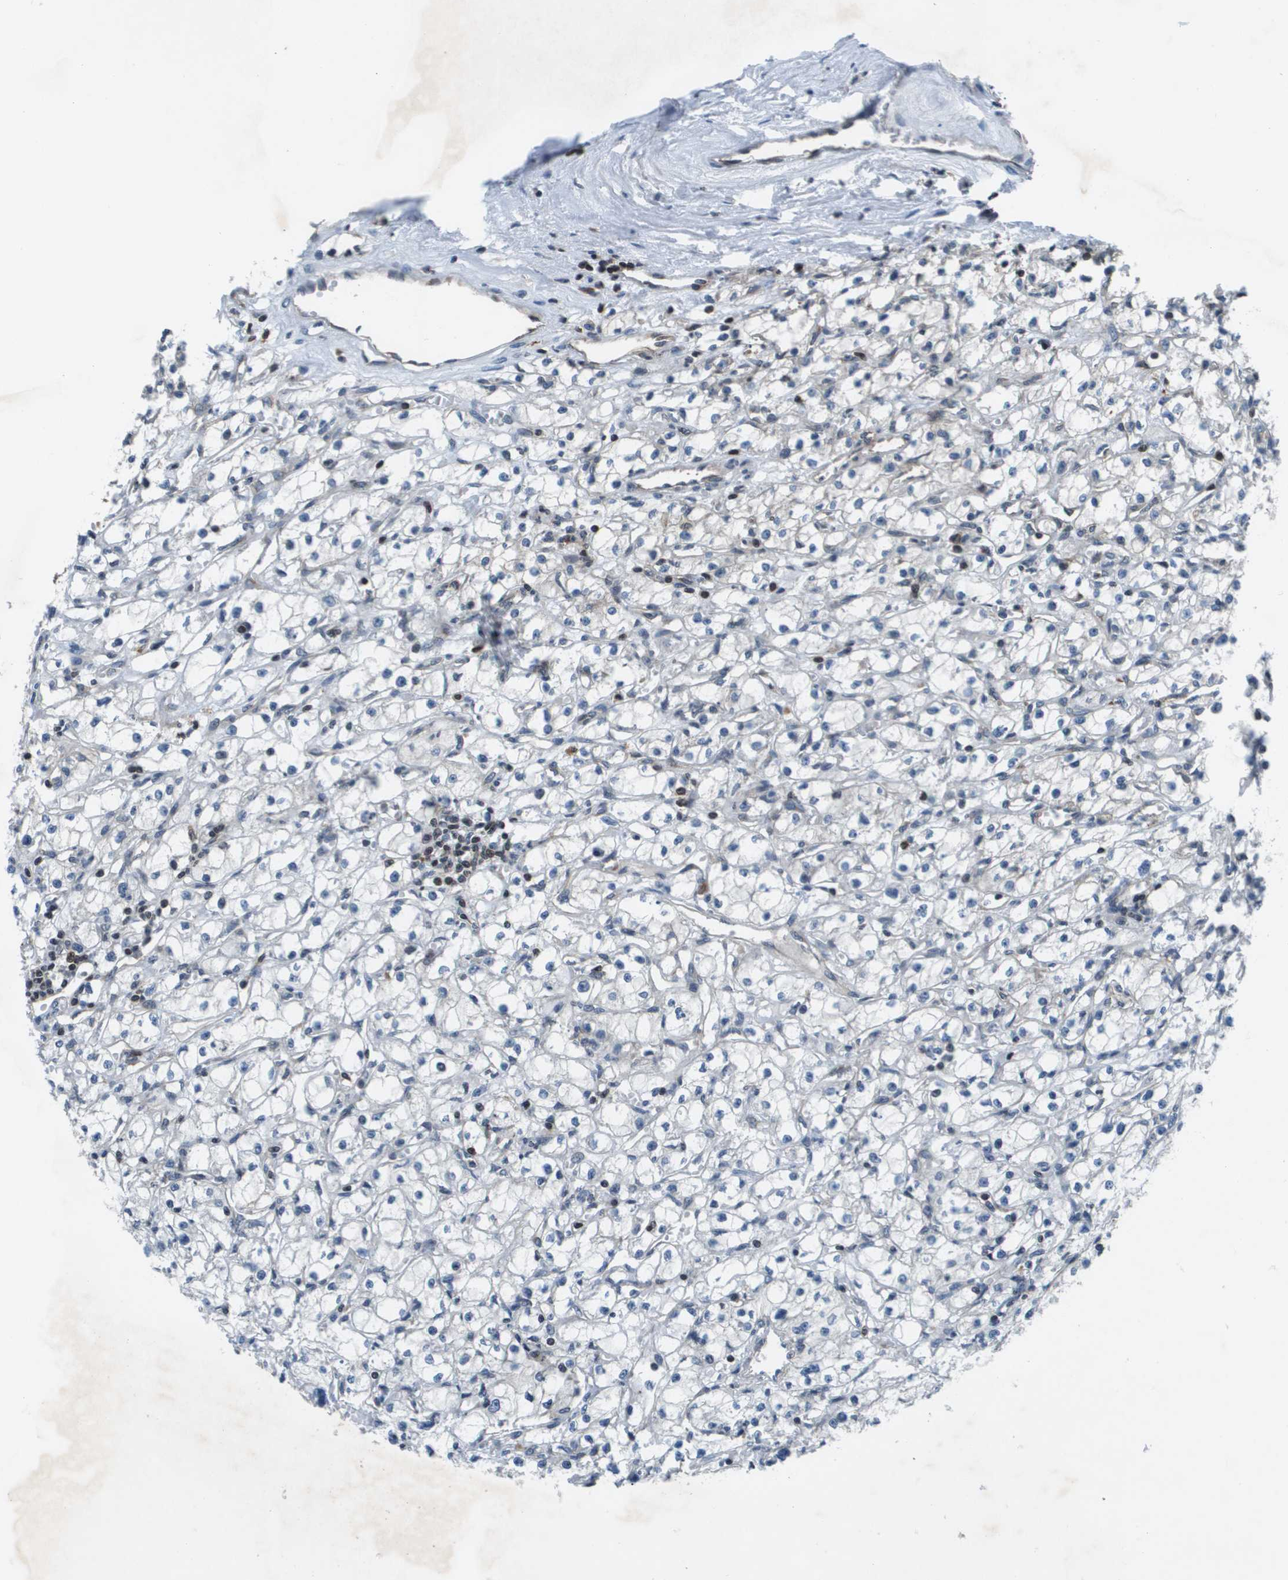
{"staining": {"intensity": "negative", "quantity": "none", "location": "none"}, "tissue": "renal cancer", "cell_type": "Tumor cells", "image_type": "cancer", "snomed": [{"axis": "morphology", "description": "Adenocarcinoma, NOS"}, {"axis": "topography", "description": "Kidney"}], "caption": "This is an IHC photomicrograph of renal cancer (adenocarcinoma). There is no expression in tumor cells.", "gene": "ESYT1", "patient": {"sex": "male", "age": 56}}